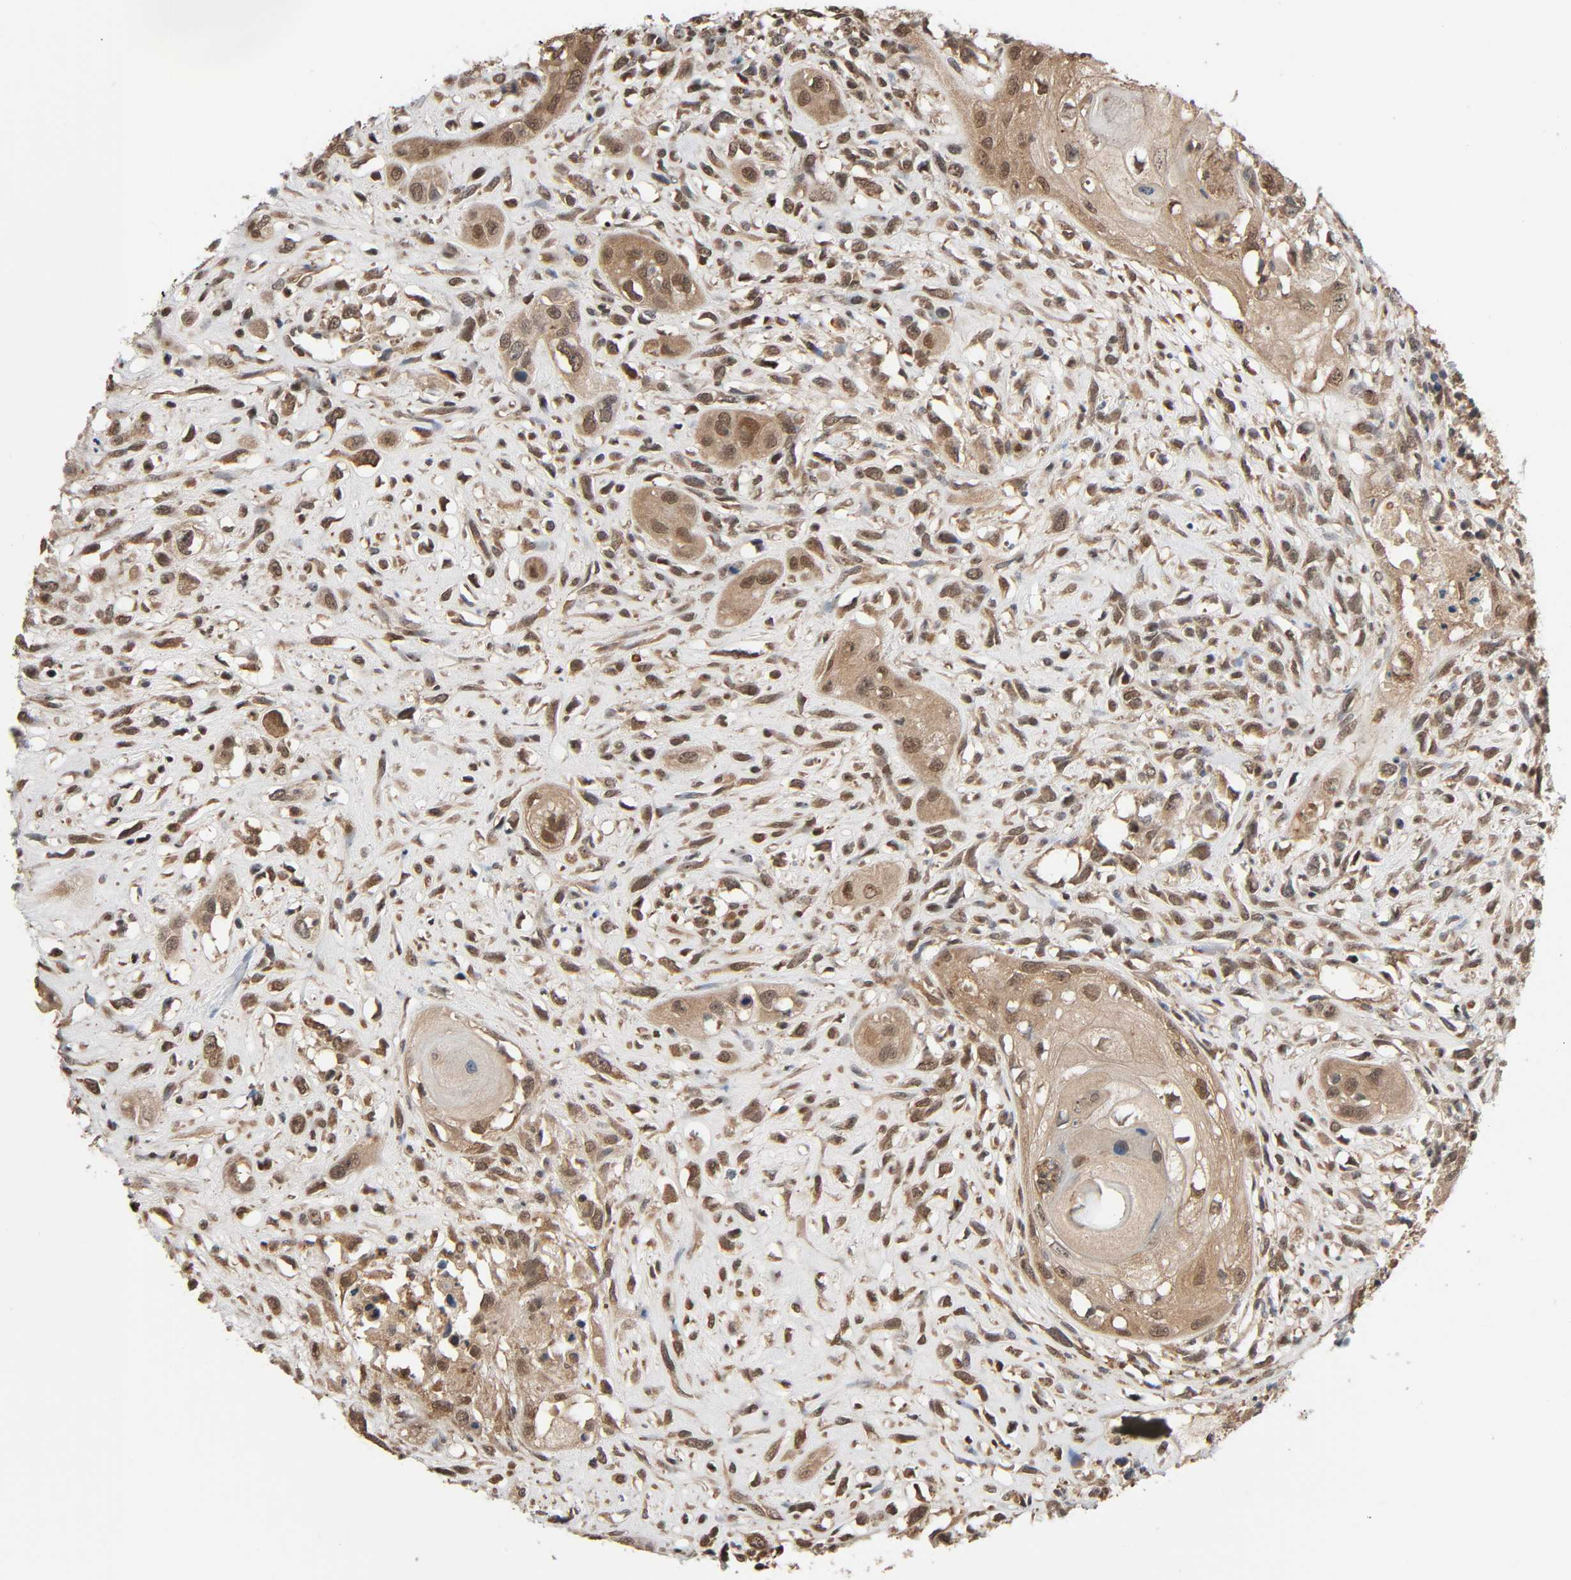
{"staining": {"intensity": "moderate", "quantity": "25%-75%", "location": "cytoplasmic/membranous,nuclear"}, "tissue": "head and neck cancer", "cell_type": "Tumor cells", "image_type": "cancer", "snomed": [{"axis": "morphology", "description": "Necrosis, NOS"}, {"axis": "morphology", "description": "Neoplasm, malignant, NOS"}, {"axis": "topography", "description": "Salivary gland"}, {"axis": "topography", "description": "Head-Neck"}], "caption": "This is a photomicrograph of immunohistochemistry (IHC) staining of head and neck malignant neoplasm, which shows moderate staining in the cytoplasmic/membranous and nuclear of tumor cells.", "gene": "NEDD8", "patient": {"sex": "male", "age": 43}}